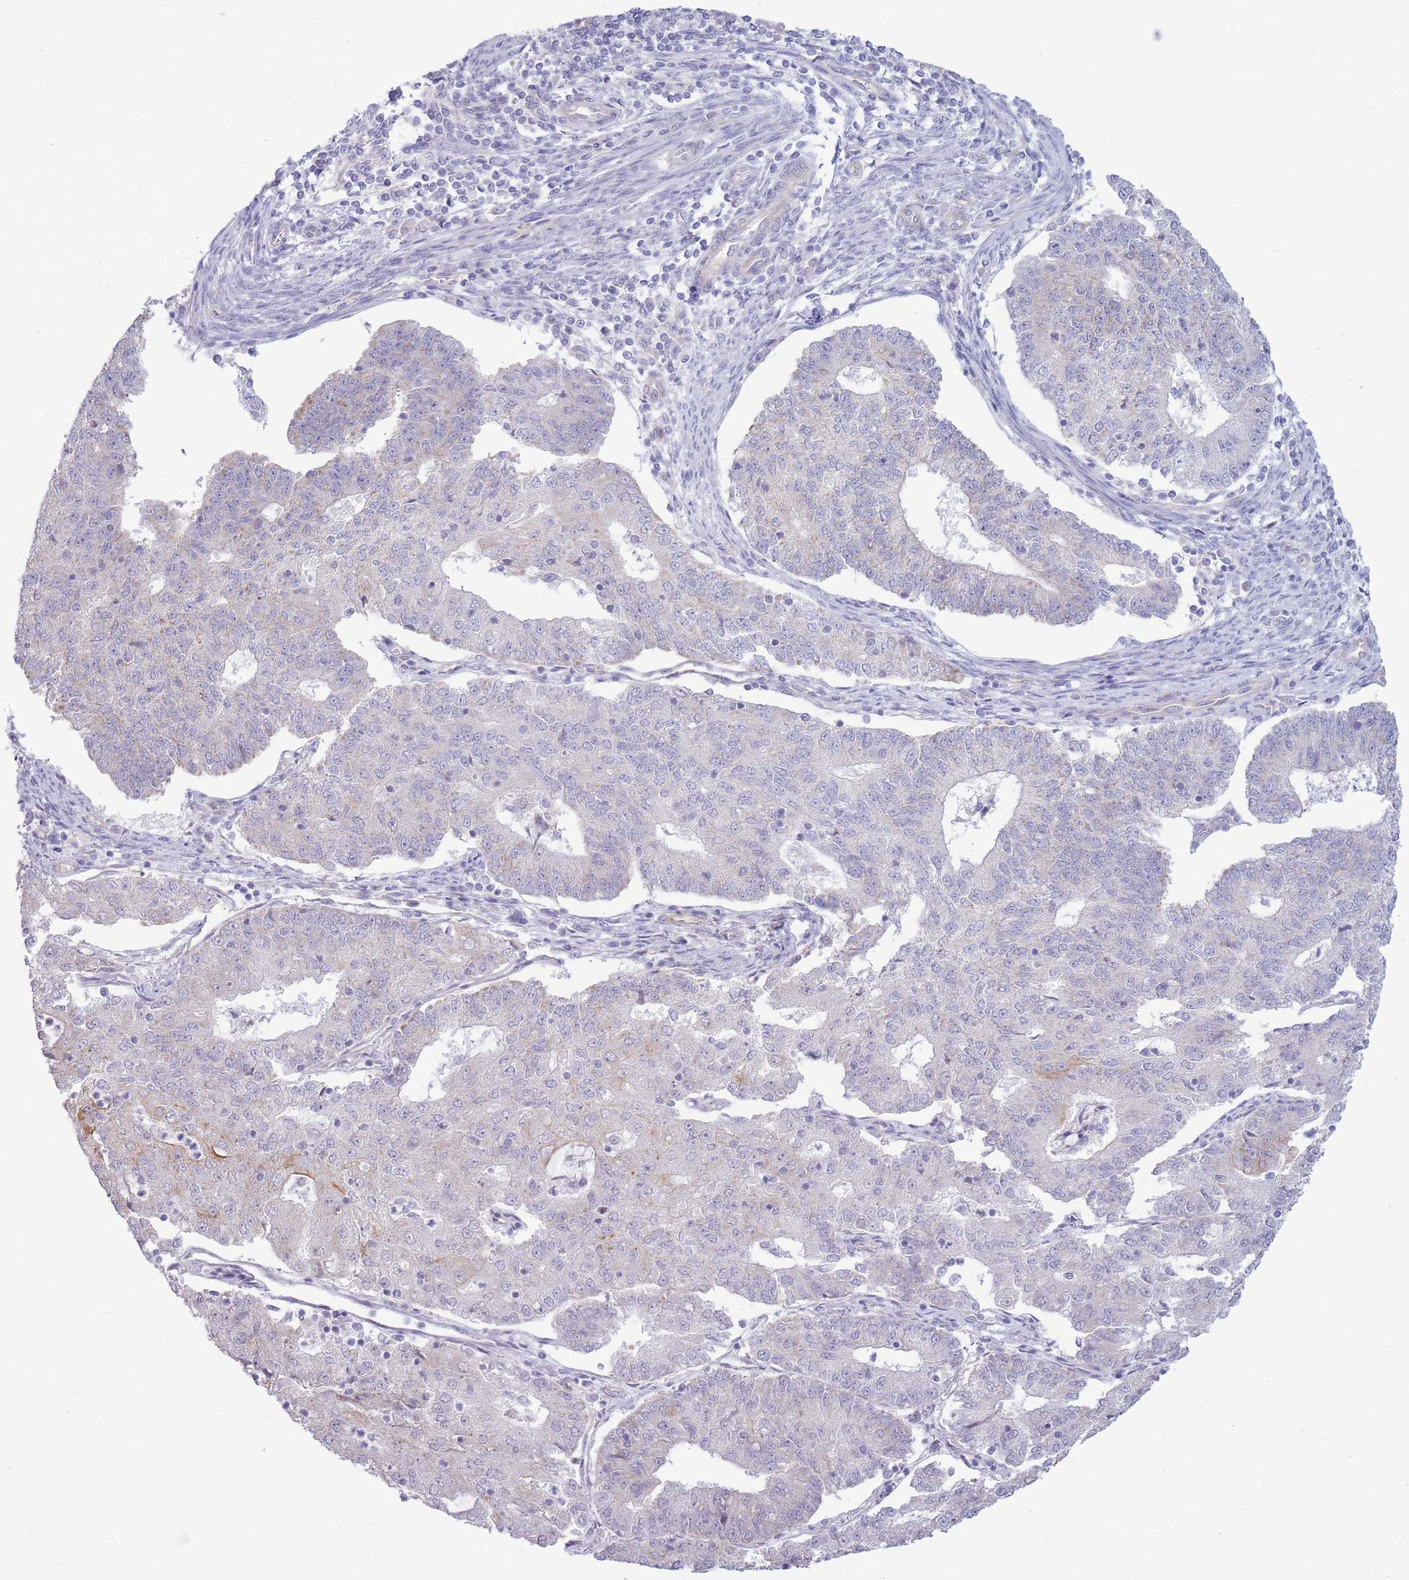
{"staining": {"intensity": "moderate", "quantity": "<25%", "location": "cytoplasmic/membranous"}, "tissue": "endometrial cancer", "cell_type": "Tumor cells", "image_type": "cancer", "snomed": [{"axis": "morphology", "description": "Adenocarcinoma, NOS"}, {"axis": "topography", "description": "Endometrium"}], "caption": "Protein staining of adenocarcinoma (endometrial) tissue displays moderate cytoplasmic/membranous staining in about <25% of tumor cells. Immunohistochemistry (ihc) stains the protein of interest in brown and the nuclei are stained blue.", "gene": "MRPS31", "patient": {"sex": "female", "age": 56}}